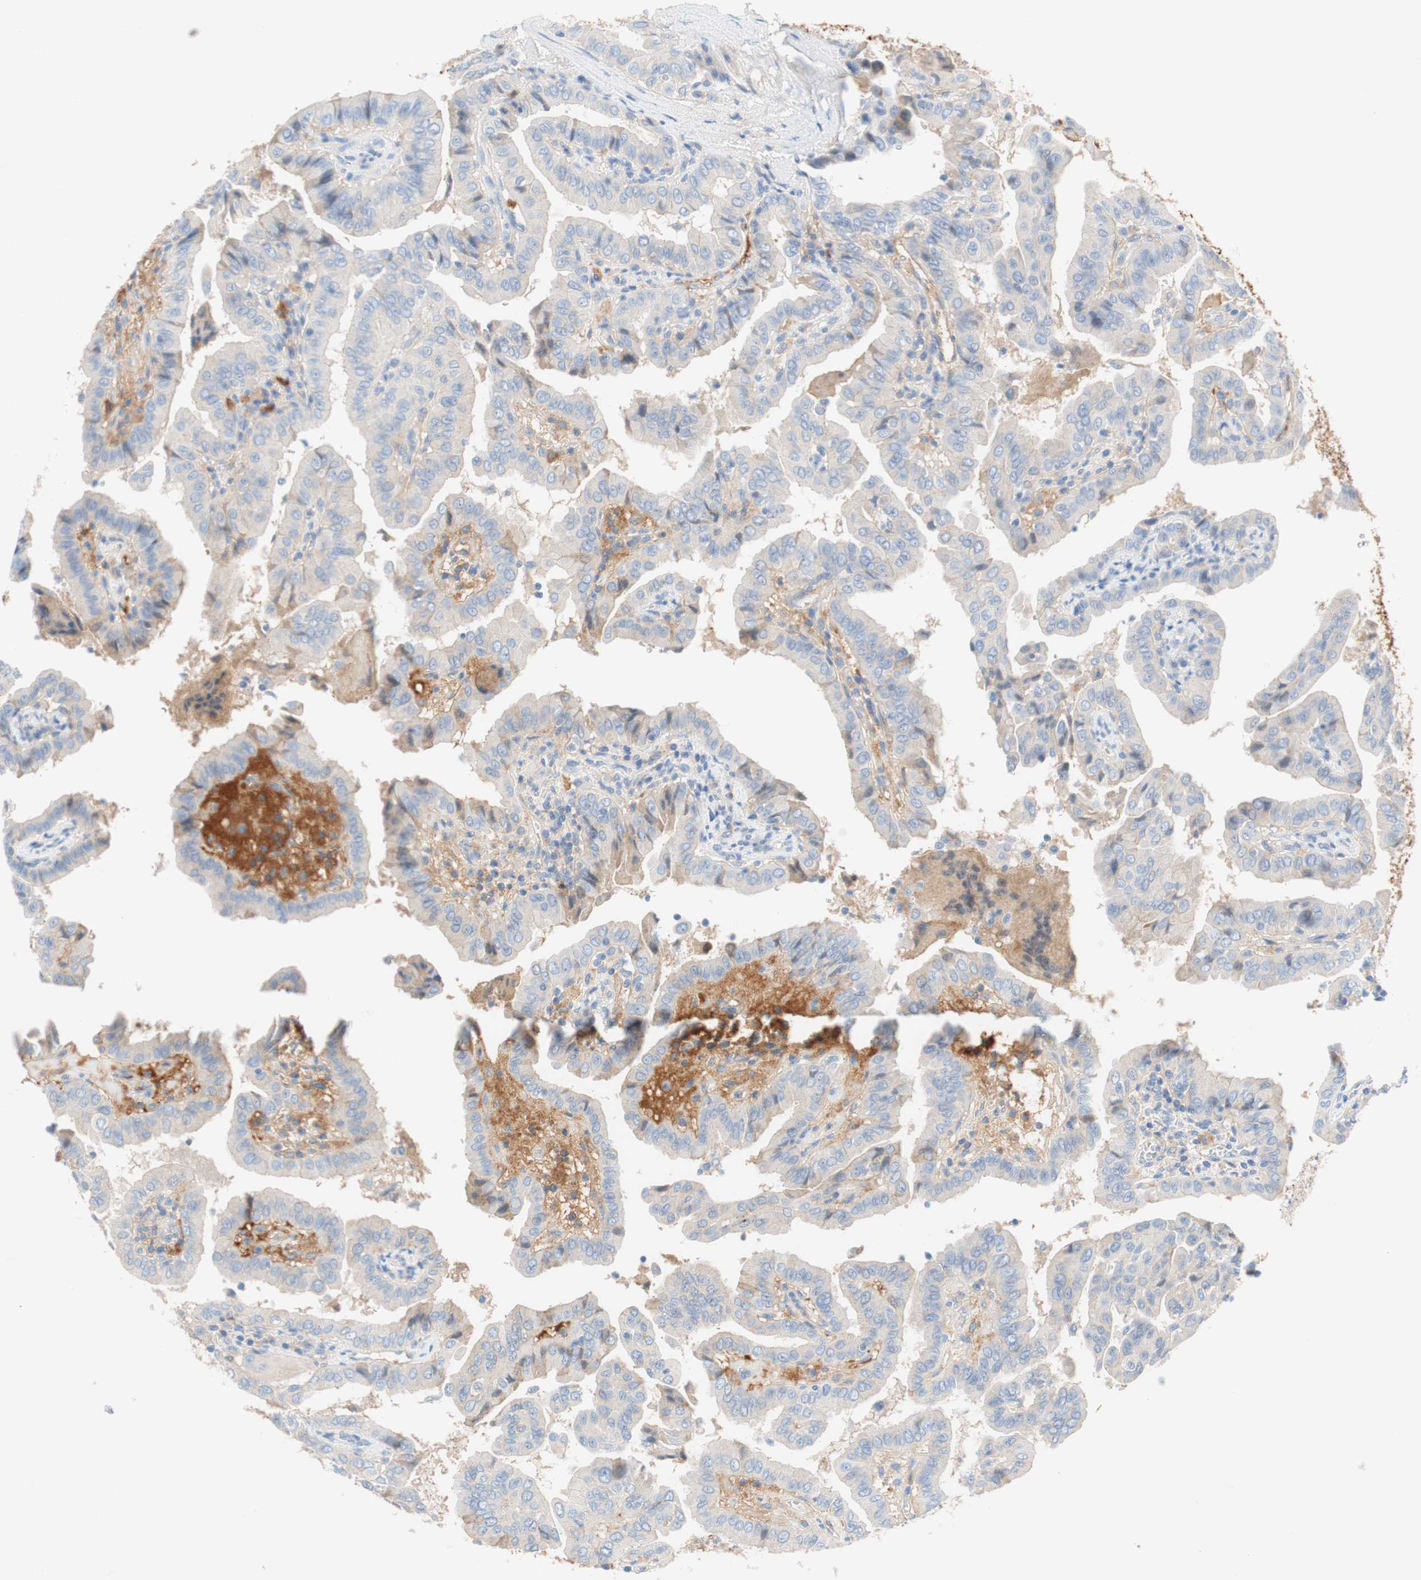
{"staining": {"intensity": "weak", "quantity": "<25%", "location": "cytoplasmic/membranous"}, "tissue": "thyroid cancer", "cell_type": "Tumor cells", "image_type": "cancer", "snomed": [{"axis": "morphology", "description": "Papillary adenocarcinoma, NOS"}, {"axis": "topography", "description": "Thyroid gland"}], "caption": "This is a histopathology image of immunohistochemistry (IHC) staining of thyroid cancer, which shows no positivity in tumor cells. Brightfield microscopy of immunohistochemistry stained with DAB (3,3'-diaminobenzidine) (brown) and hematoxylin (blue), captured at high magnification.", "gene": "RBP4", "patient": {"sex": "male", "age": 33}}